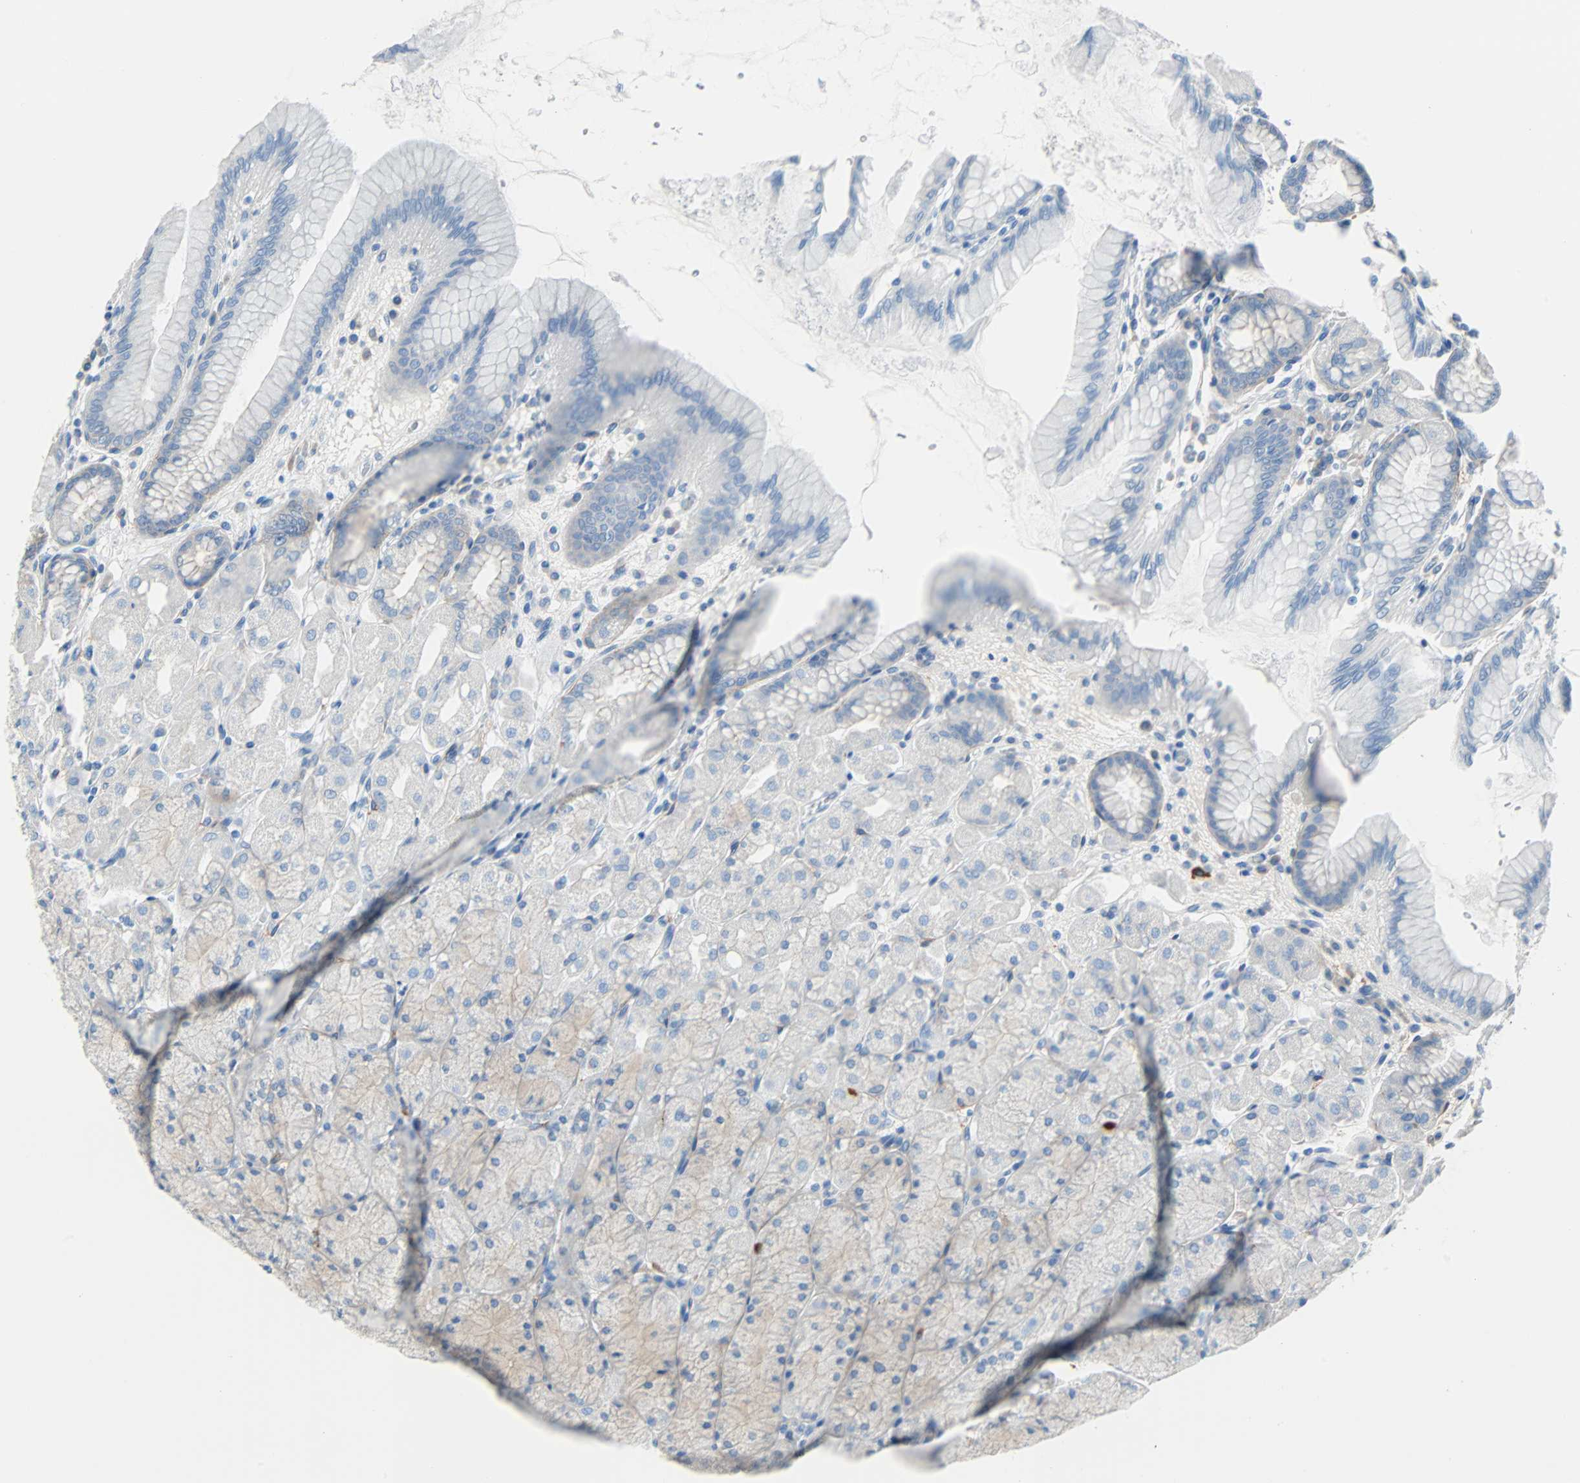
{"staining": {"intensity": "weak", "quantity": "<25%", "location": "cytoplasmic/membranous"}, "tissue": "stomach", "cell_type": "Glandular cells", "image_type": "normal", "snomed": [{"axis": "morphology", "description": "Normal tissue, NOS"}, {"axis": "topography", "description": "Stomach, upper"}], "caption": "The photomicrograph exhibits no significant staining in glandular cells of stomach. (Brightfield microscopy of DAB immunohistochemistry (IHC) at high magnification).", "gene": "PDPN", "patient": {"sex": "female", "age": 56}}